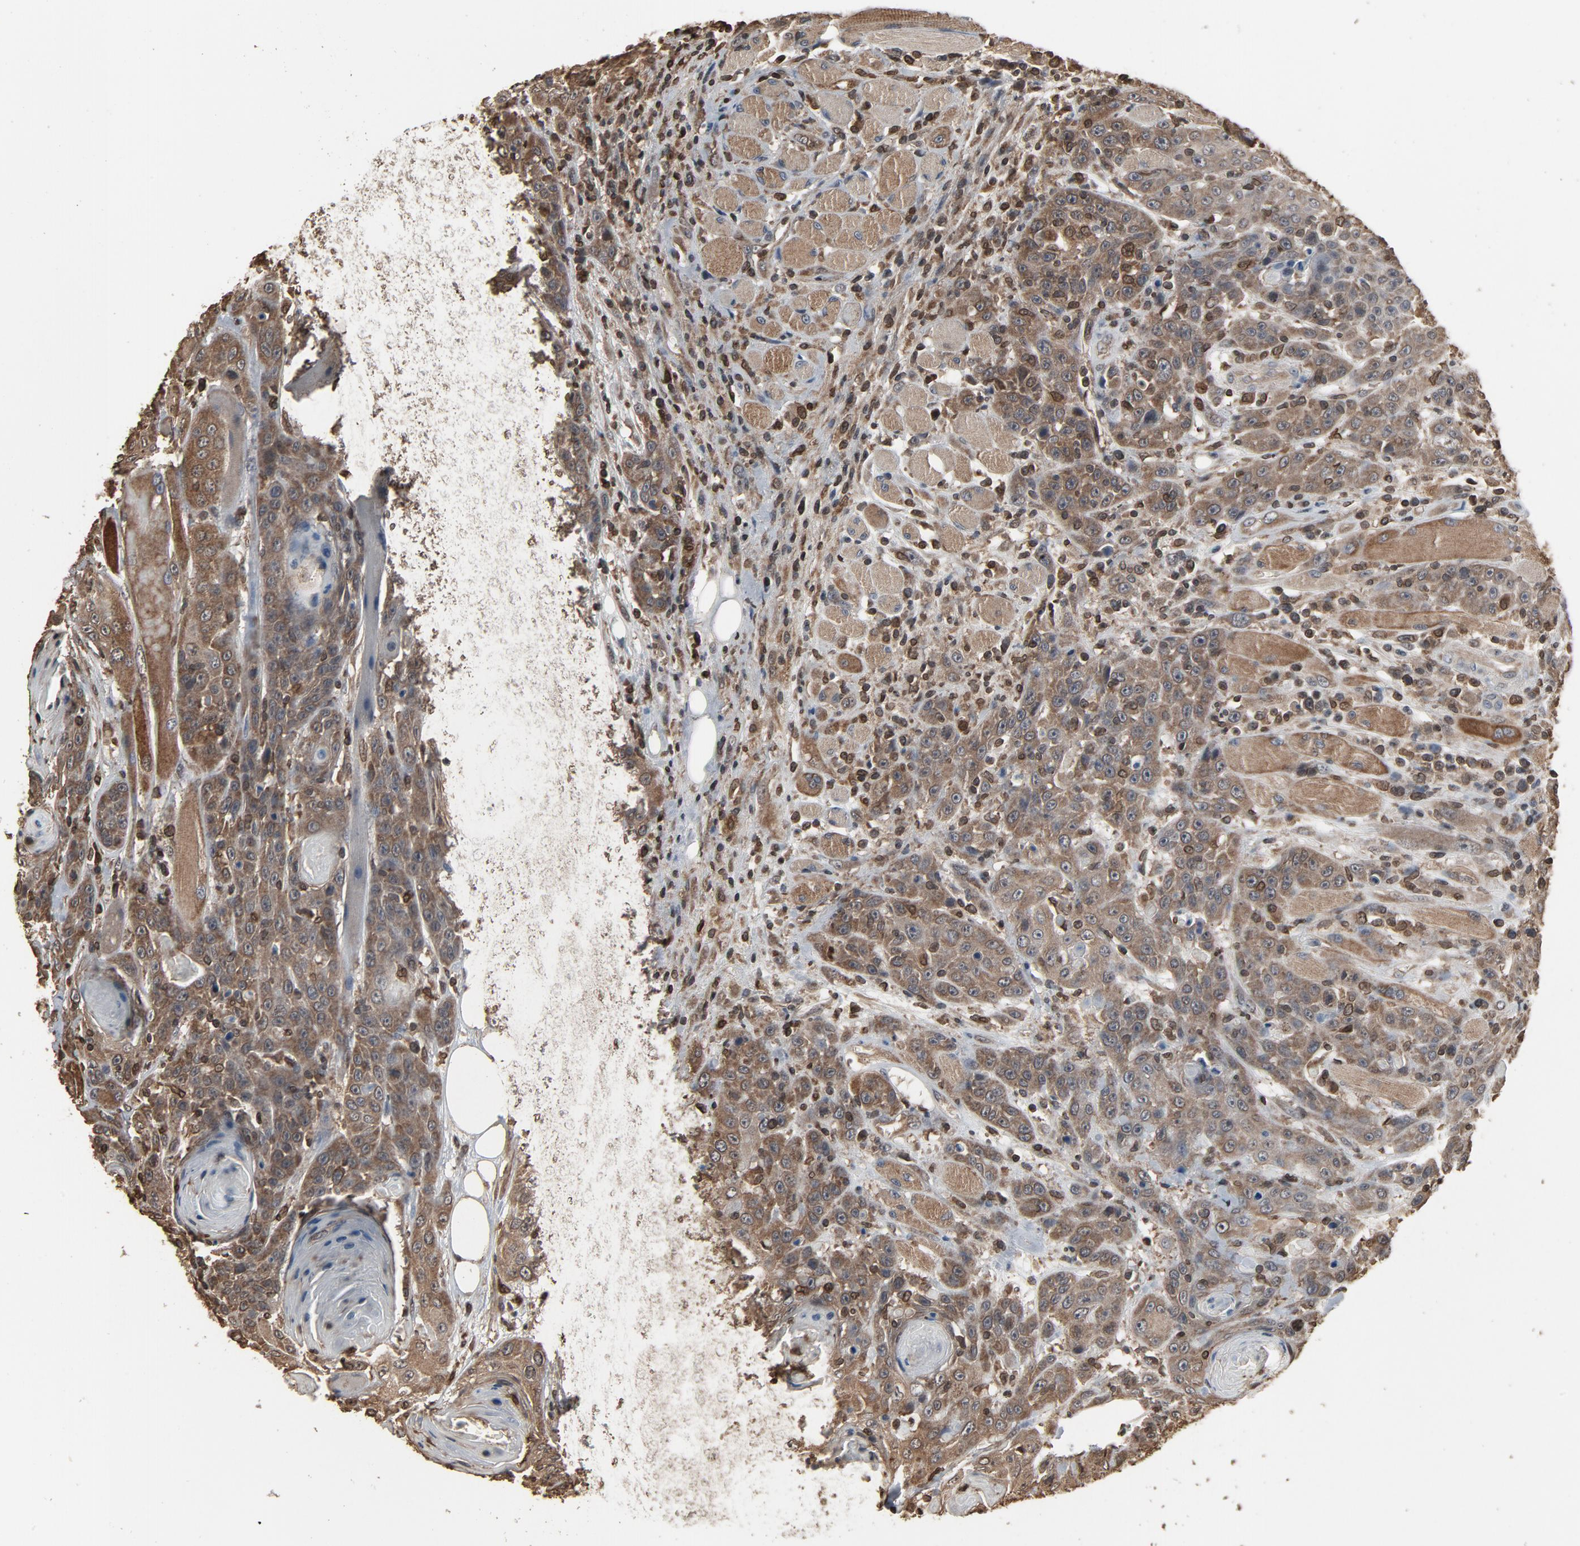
{"staining": {"intensity": "weak", "quantity": ">75%", "location": "cytoplasmic/membranous"}, "tissue": "head and neck cancer", "cell_type": "Tumor cells", "image_type": "cancer", "snomed": [{"axis": "morphology", "description": "Squamous cell carcinoma, NOS"}, {"axis": "topography", "description": "Head-Neck"}], "caption": "Human head and neck cancer stained for a protein (brown) exhibits weak cytoplasmic/membranous positive staining in approximately >75% of tumor cells.", "gene": "UBE2D1", "patient": {"sex": "female", "age": 84}}